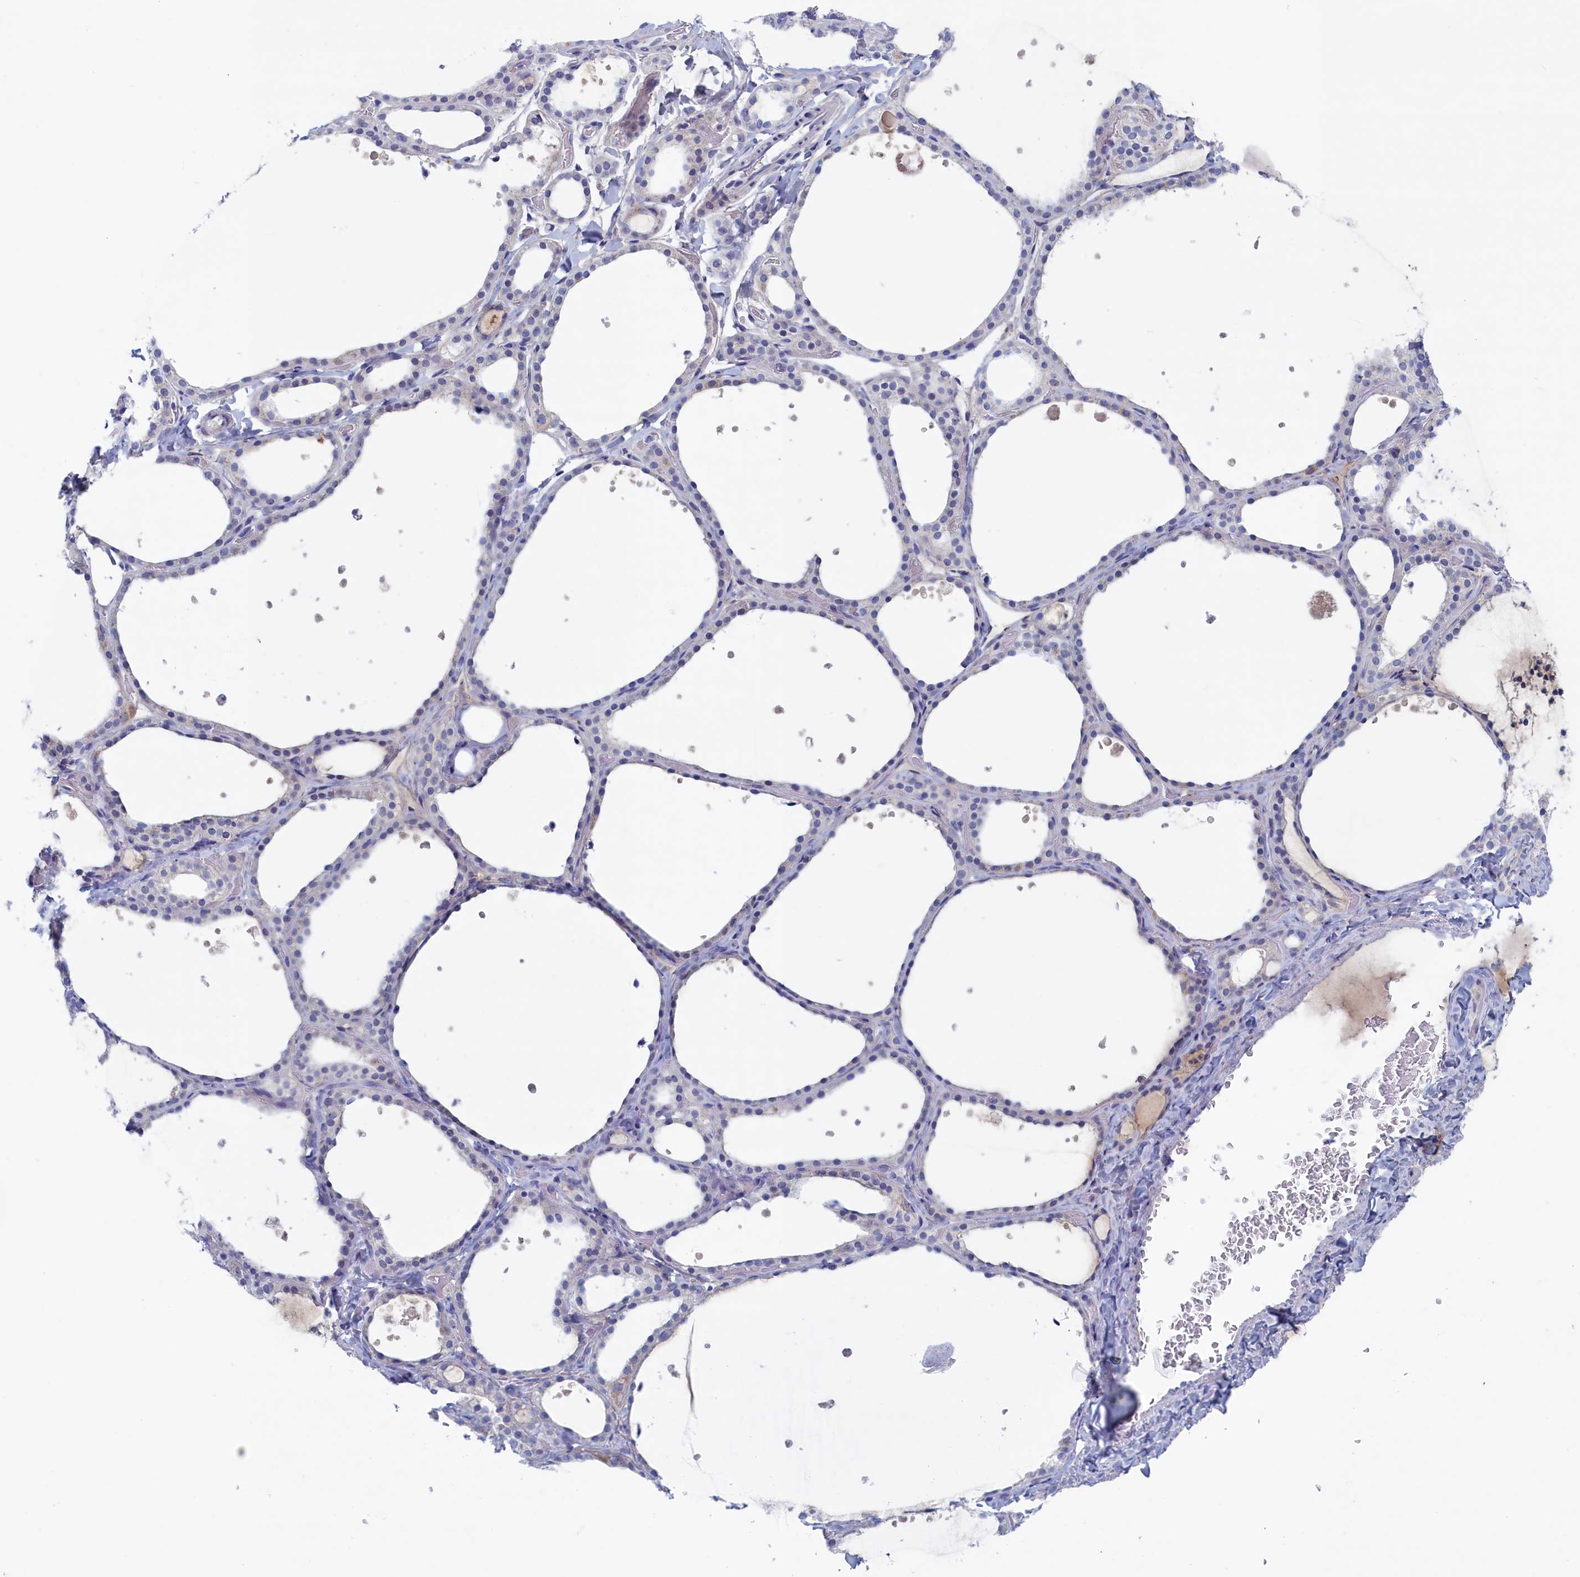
{"staining": {"intensity": "negative", "quantity": "none", "location": "none"}, "tissue": "thyroid gland", "cell_type": "Glandular cells", "image_type": "normal", "snomed": [{"axis": "morphology", "description": "Normal tissue, NOS"}, {"axis": "topography", "description": "Thyroid gland"}], "caption": "A high-resolution photomicrograph shows immunohistochemistry (IHC) staining of unremarkable thyroid gland, which demonstrates no significant positivity in glandular cells. Nuclei are stained in blue.", "gene": "WDR76", "patient": {"sex": "female", "age": 44}}